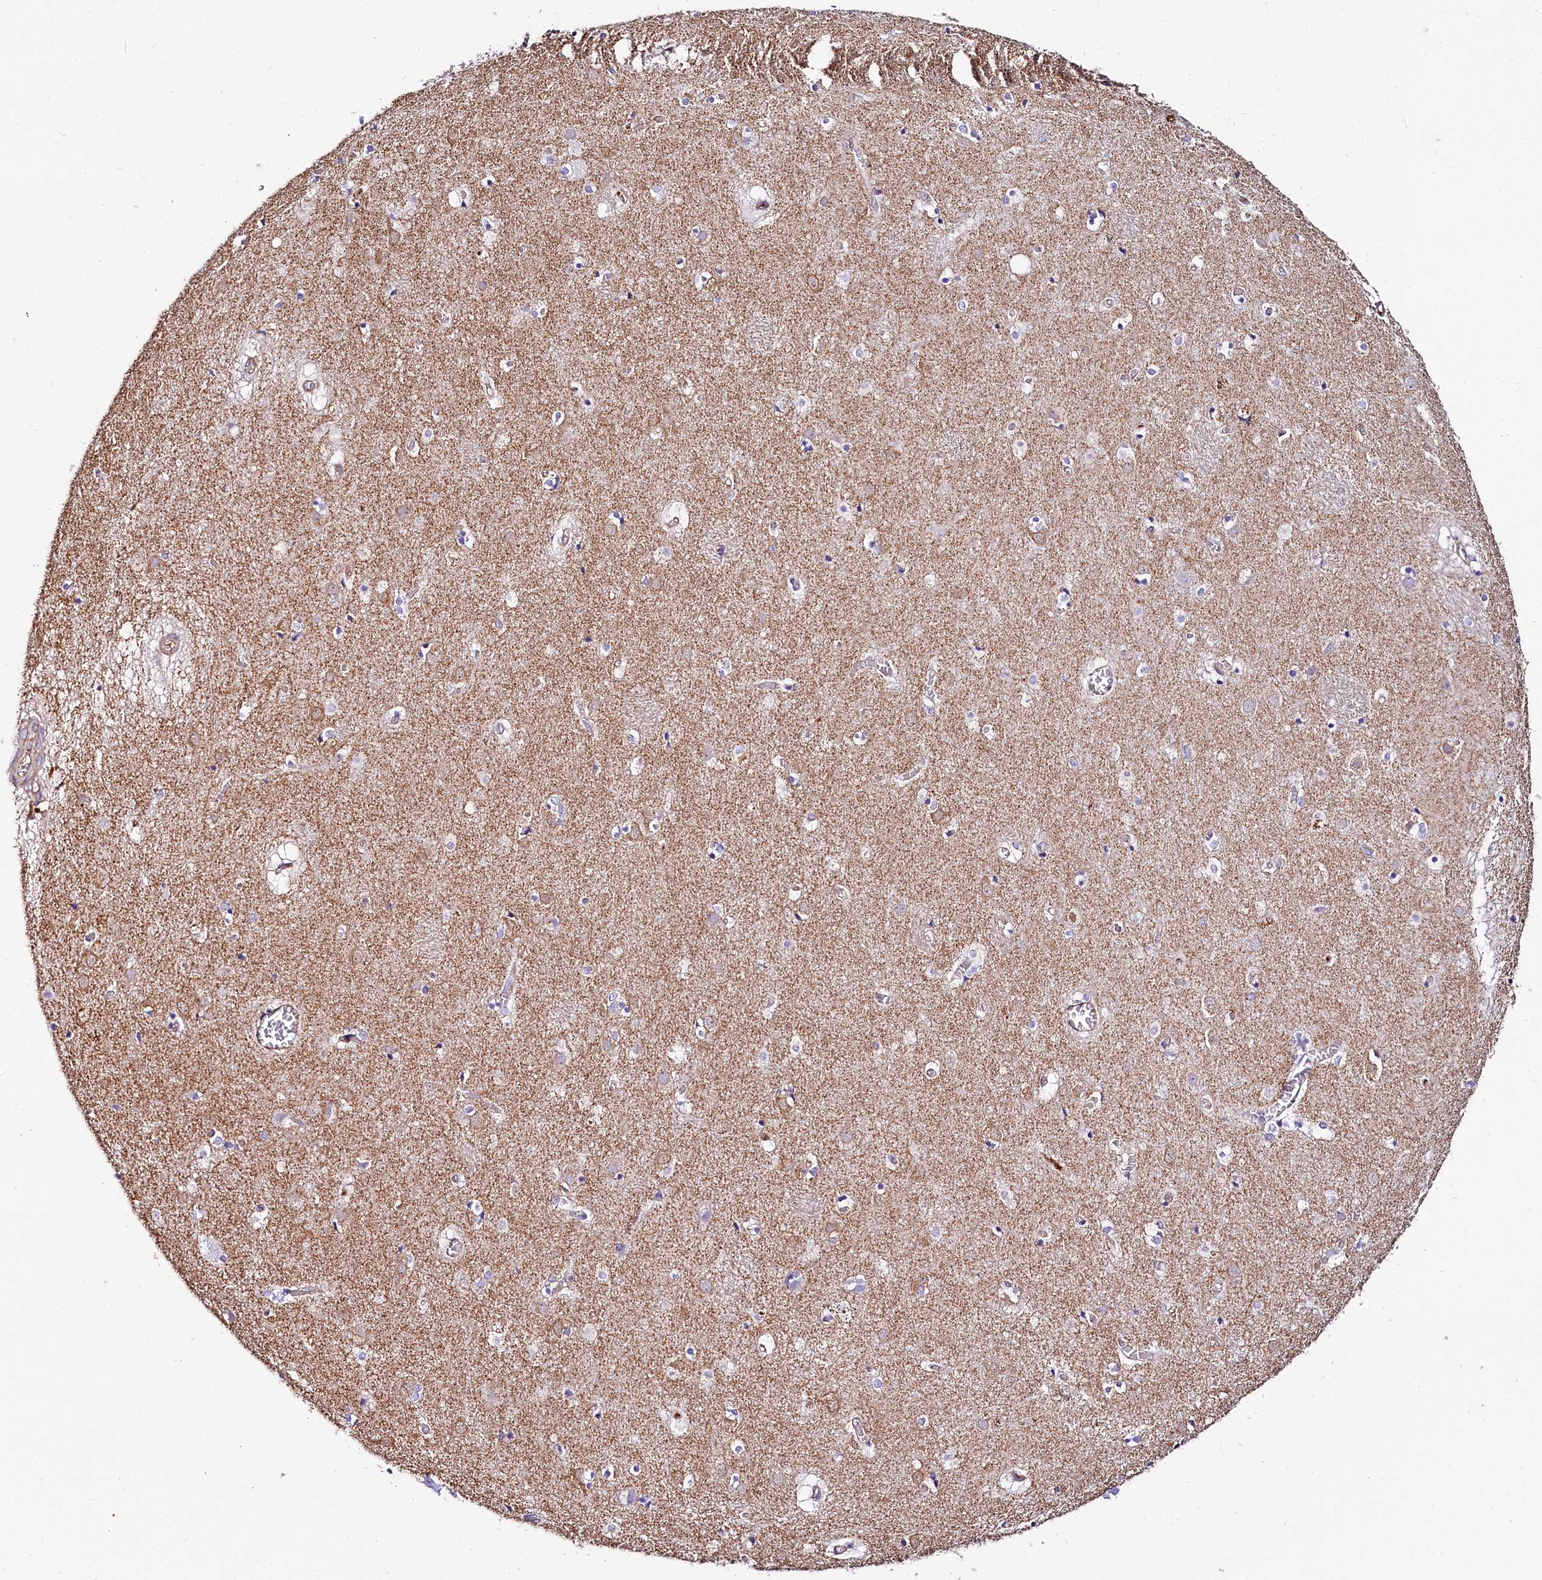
{"staining": {"intensity": "negative", "quantity": "none", "location": "none"}, "tissue": "caudate", "cell_type": "Glial cells", "image_type": "normal", "snomed": [{"axis": "morphology", "description": "Normal tissue, NOS"}, {"axis": "topography", "description": "Lateral ventricle wall"}], "caption": "Immunohistochemistry image of normal human caudate stained for a protein (brown), which reveals no staining in glial cells. Nuclei are stained in blue.", "gene": "FCHSD2", "patient": {"sex": "male", "age": 70}}